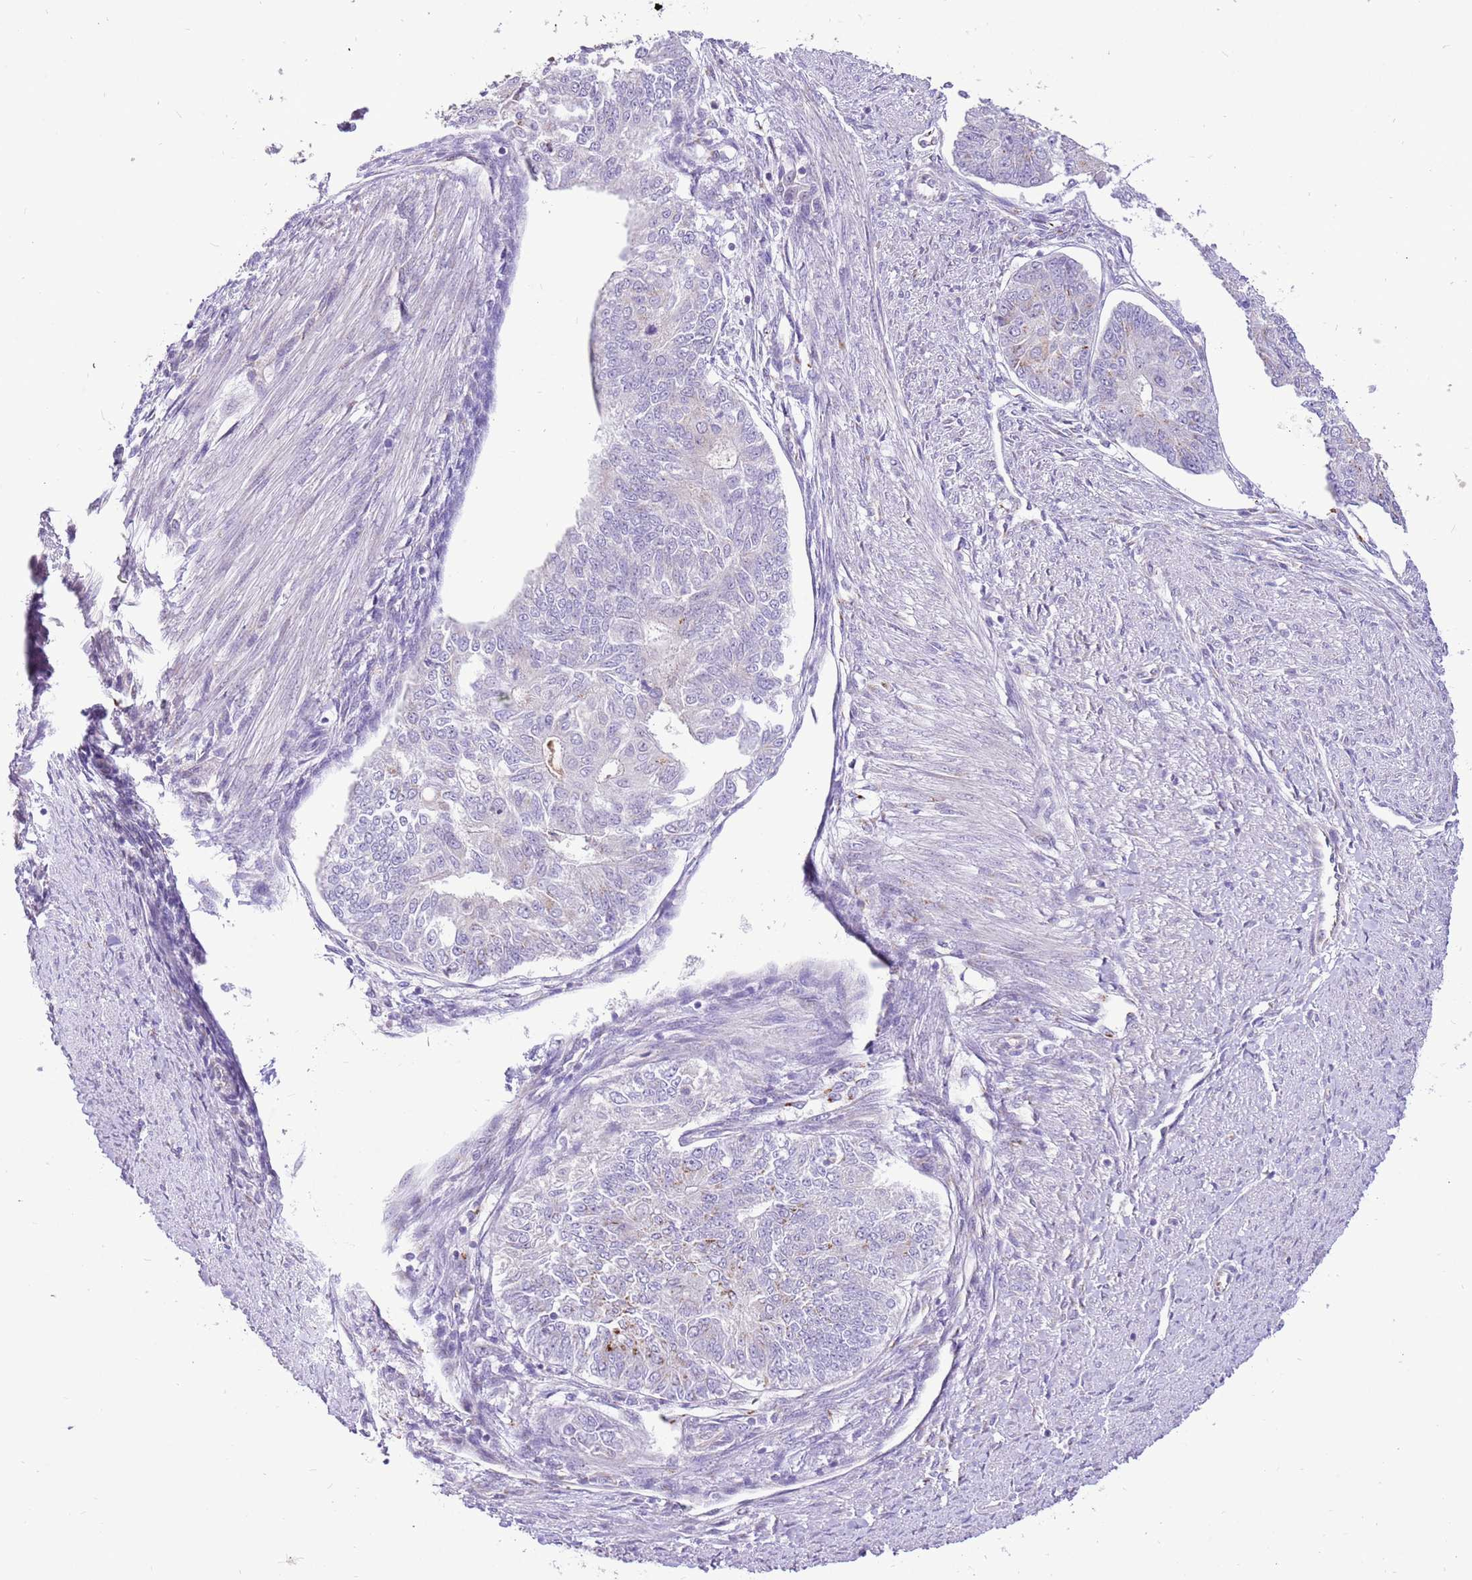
{"staining": {"intensity": "weak", "quantity": "<25%", "location": "cytoplasmic/membranous"}, "tissue": "endometrial cancer", "cell_type": "Tumor cells", "image_type": "cancer", "snomed": [{"axis": "morphology", "description": "Adenocarcinoma, NOS"}, {"axis": "topography", "description": "Endometrium"}], "caption": "High magnification brightfield microscopy of endometrial cancer (adenocarcinoma) stained with DAB (brown) and counterstained with hematoxylin (blue): tumor cells show no significant positivity.", "gene": "COX17", "patient": {"sex": "female", "age": 32}}